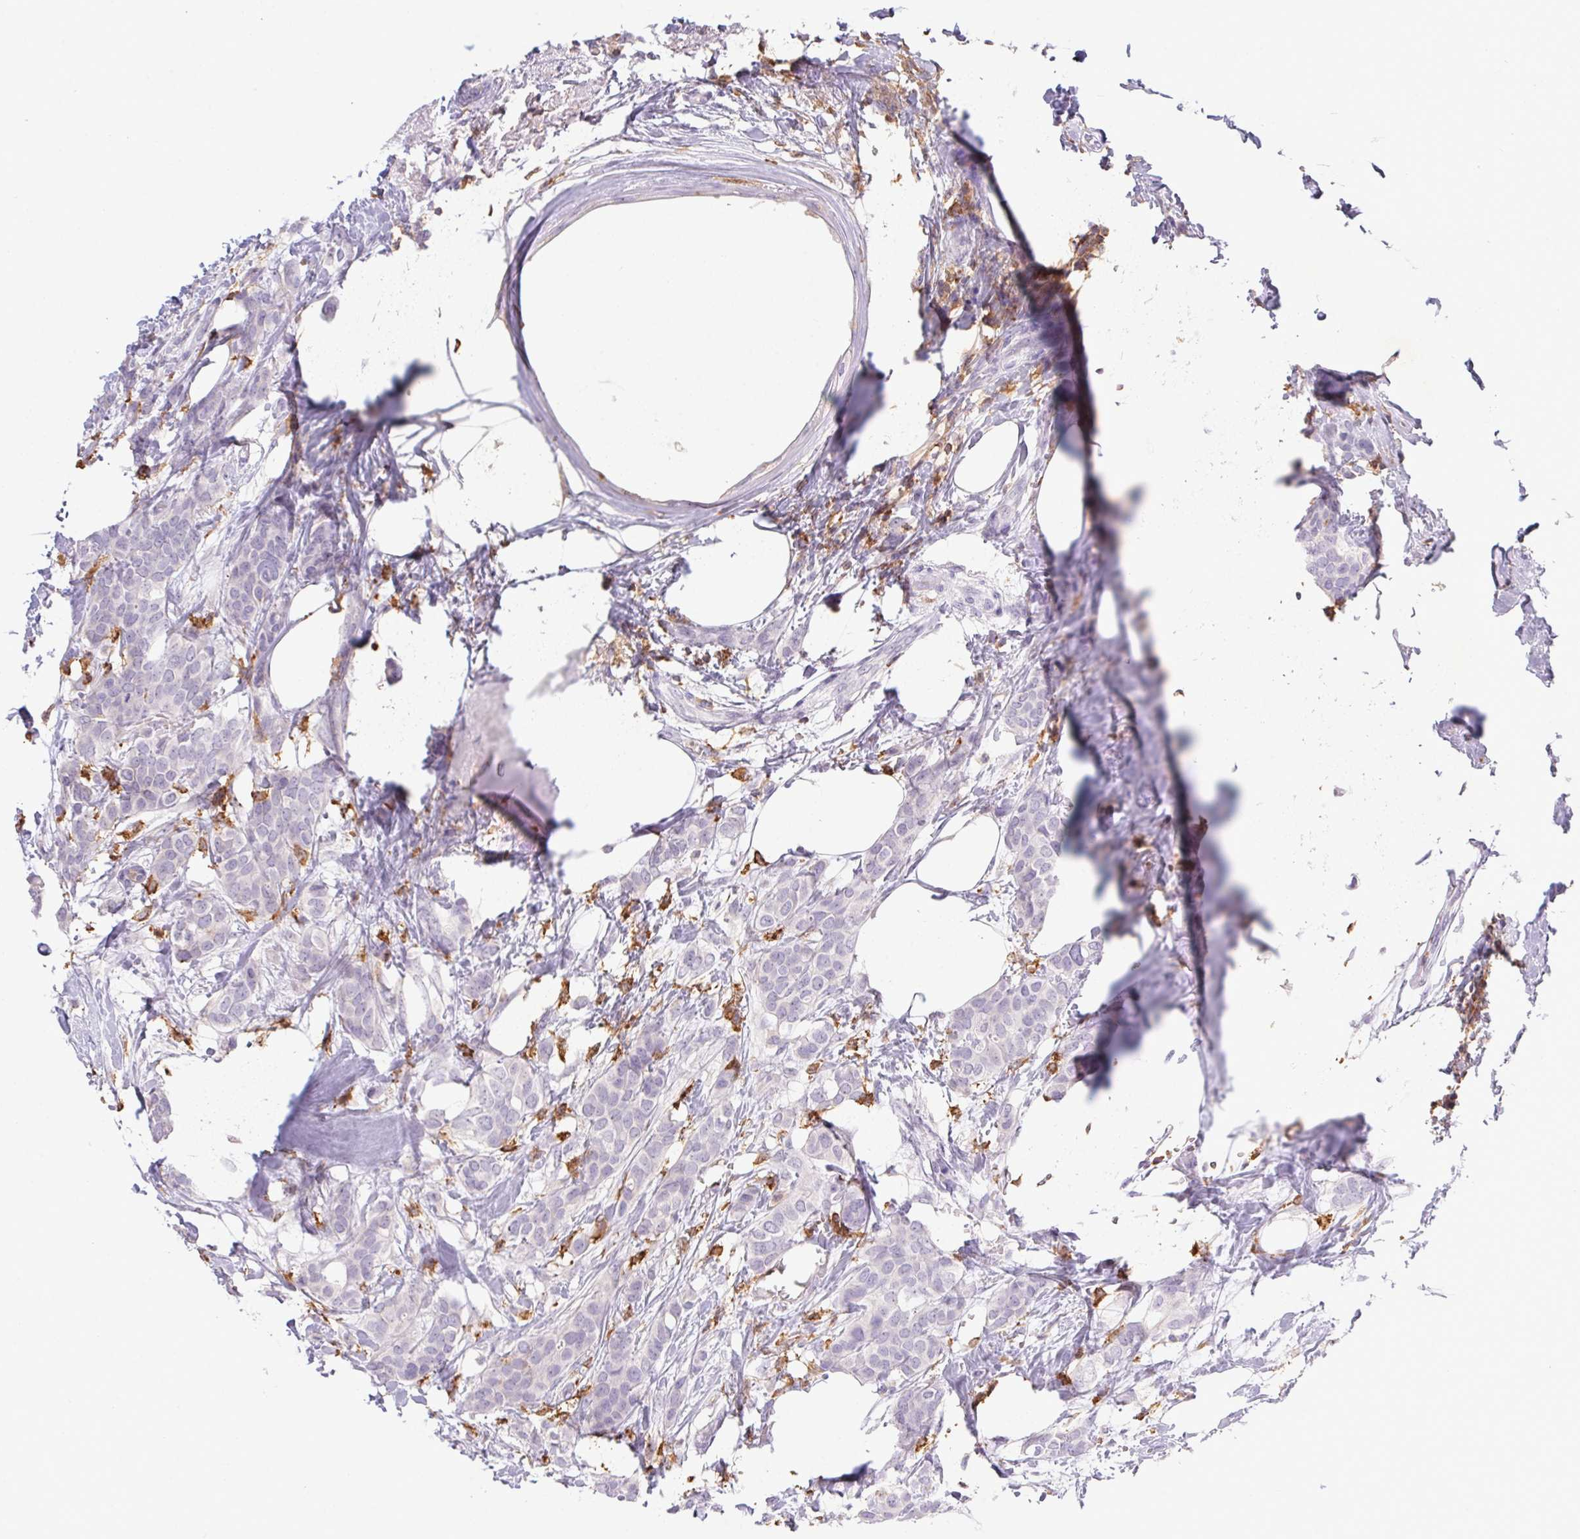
{"staining": {"intensity": "negative", "quantity": "none", "location": "none"}, "tissue": "breast cancer", "cell_type": "Tumor cells", "image_type": "cancer", "snomed": [{"axis": "morphology", "description": "Duct carcinoma"}, {"axis": "topography", "description": "Breast"}], "caption": "High power microscopy histopathology image of an immunohistochemistry (IHC) histopathology image of breast infiltrating ductal carcinoma, revealing no significant positivity in tumor cells.", "gene": "APBB1IP", "patient": {"sex": "female", "age": 62}}